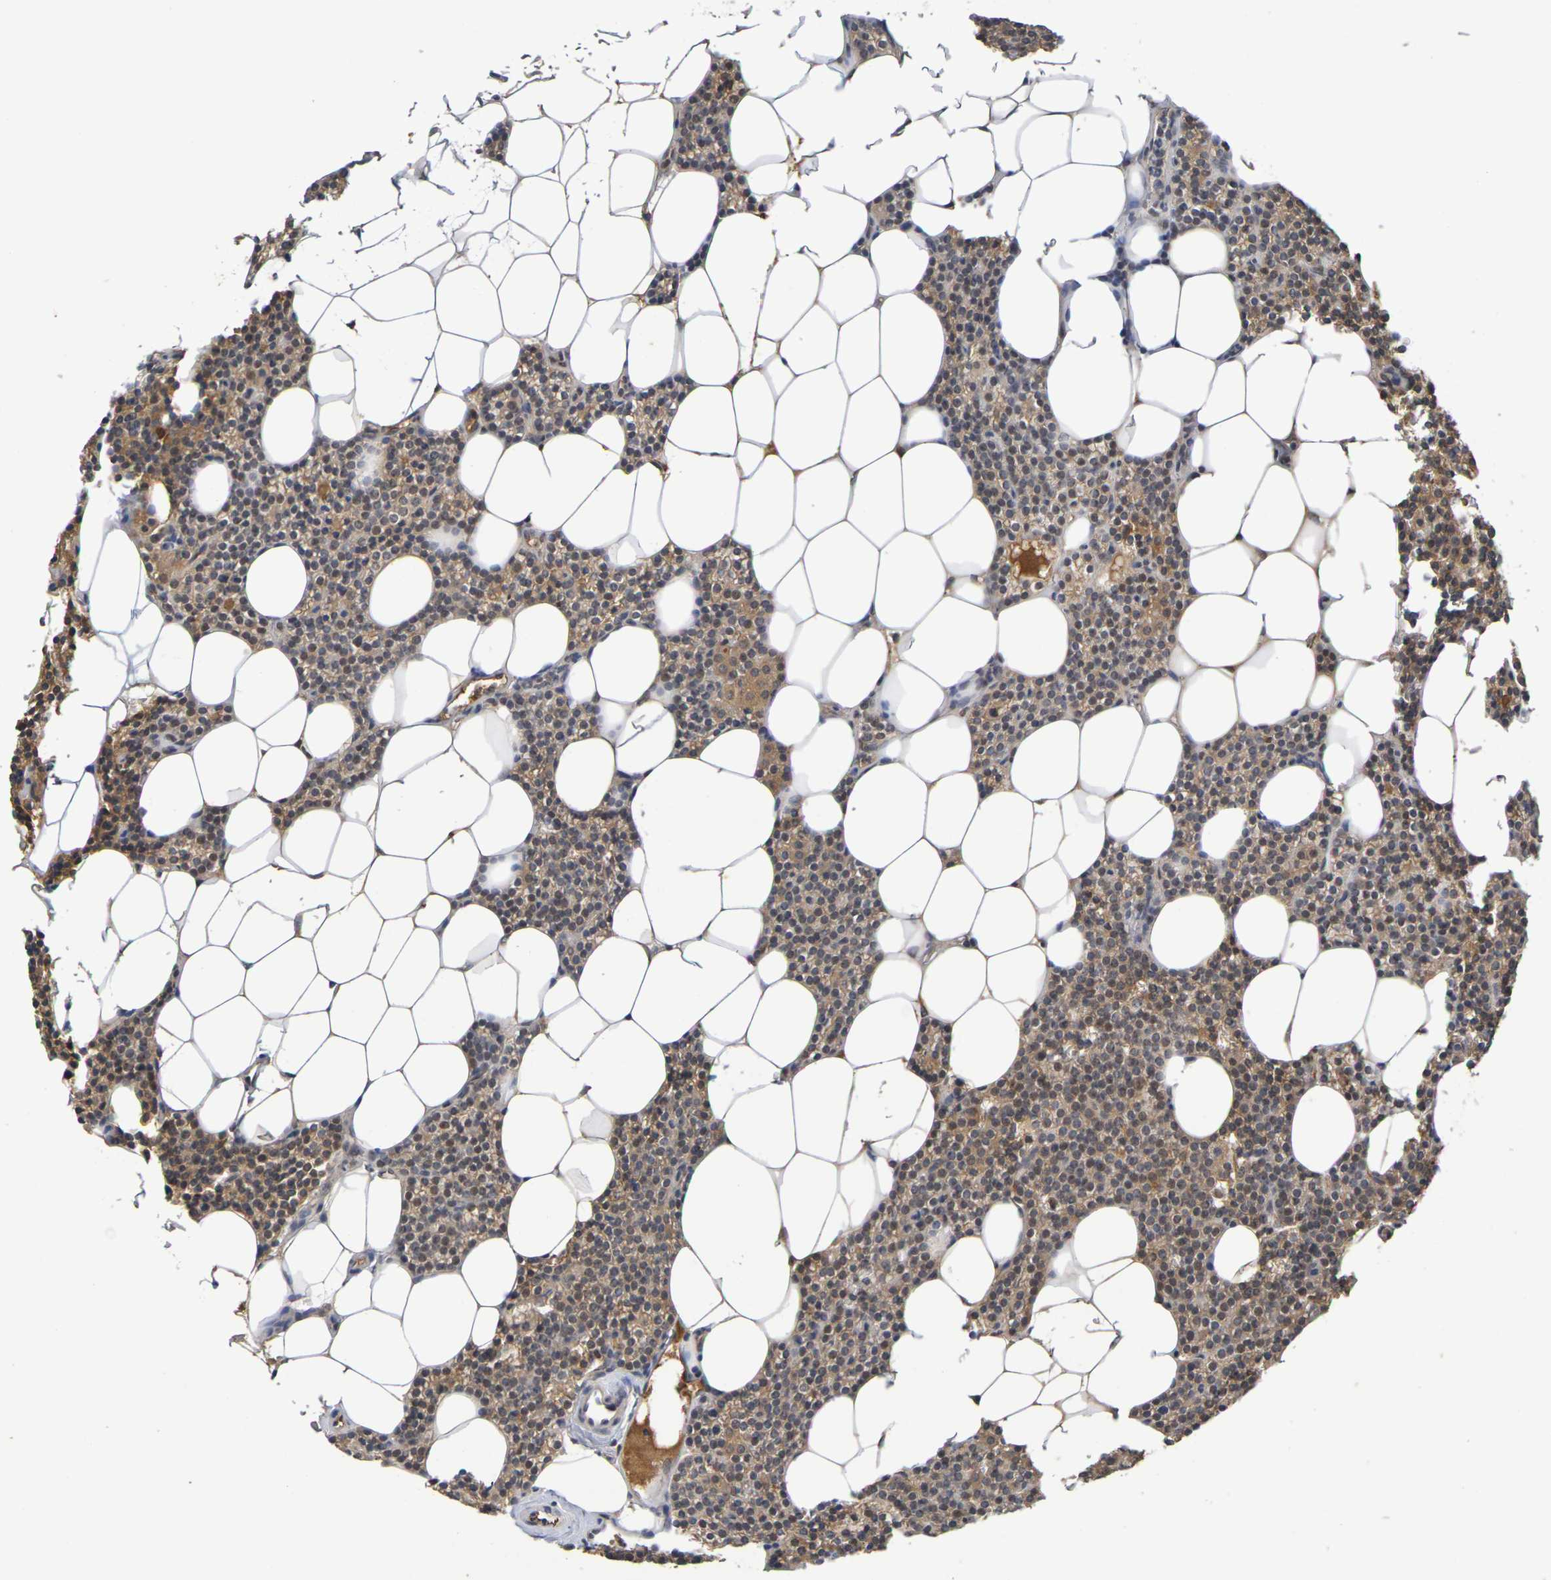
{"staining": {"intensity": "moderate", "quantity": ">75%", "location": "cytoplasmic/membranous"}, "tissue": "parathyroid gland", "cell_type": "Glandular cells", "image_type": "normal", "snomed": [{"axis": "morphology", "description": "Normal tissue, NOS"}, {"axis": "morphology", "description": "Adenoma, NOS"}, {"axis": "topography", "description": "Parathyroid gland"}], "caption": "Immunohistochemical staining of normal human parathyroid gland exhibits >75% levels of moderate cytoplasmic/membranous protein staining in approximately >75% of glandular cells. (brown staining indicates protein expression, while blue staining denotes nuclei).", "gene": "TERF2", "patient": {"sex": "female", "age": 51}}